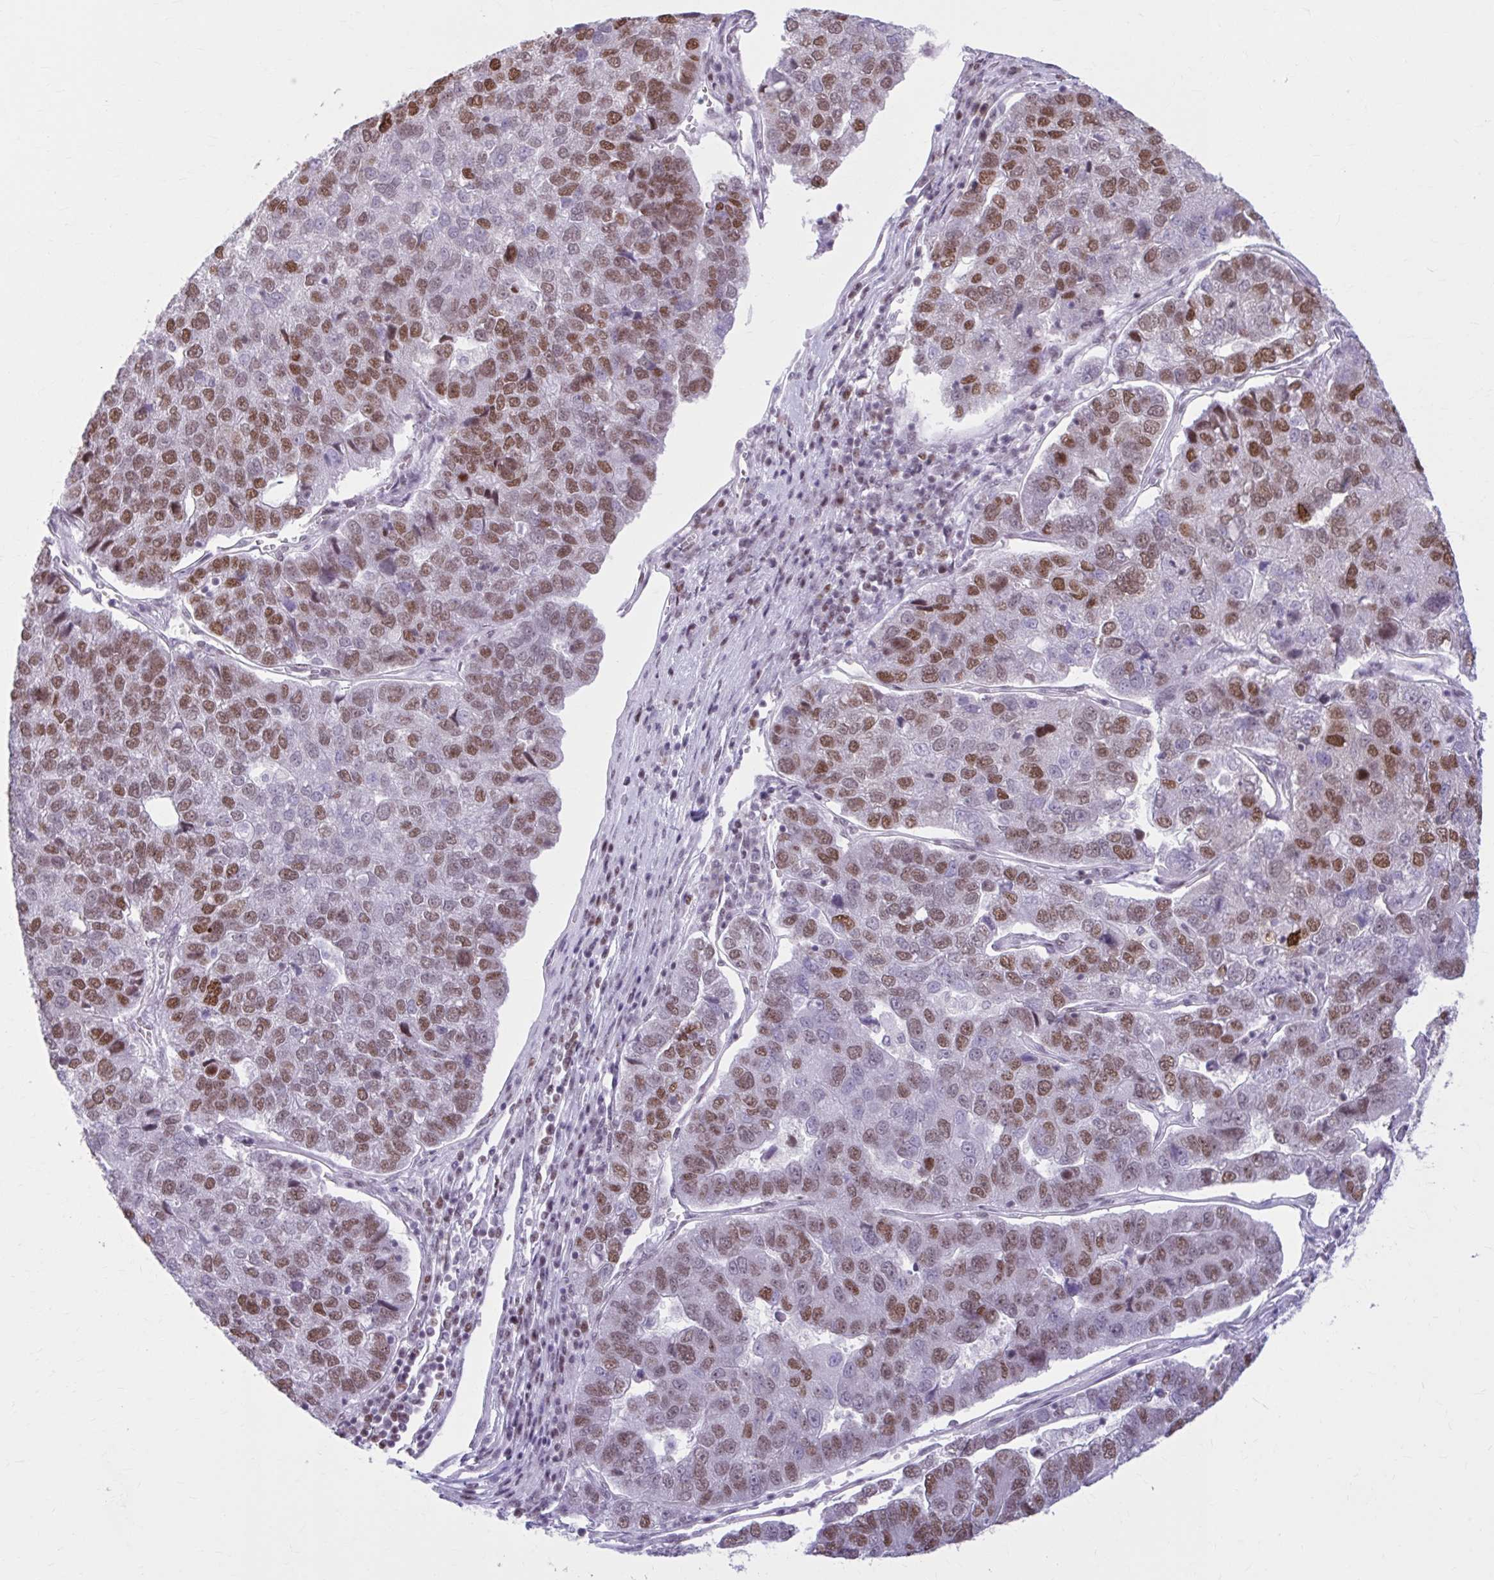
{"staining": {"intensity": "moderate", "quantity": "25%-75%", "location": "nuclear"}, "tissue": "pancreatic cancer", "cell_type": "Tumor cells", "image_type": "cancer", "snomed": [{"axis": "morphology", "description": "Adenocarcinoma, NOS"}, {"axis": "topography", "description": "Pancreas"}], "caption": "Immunohistochemistry (IHC) (DAB) staining of pancreatic adenocarcinoma reveals moderate nuclear protein staining in about 25%-75% of tumor cells.", "gene": "PABIR1", "patient": {"sex": "female", "age": 61}}